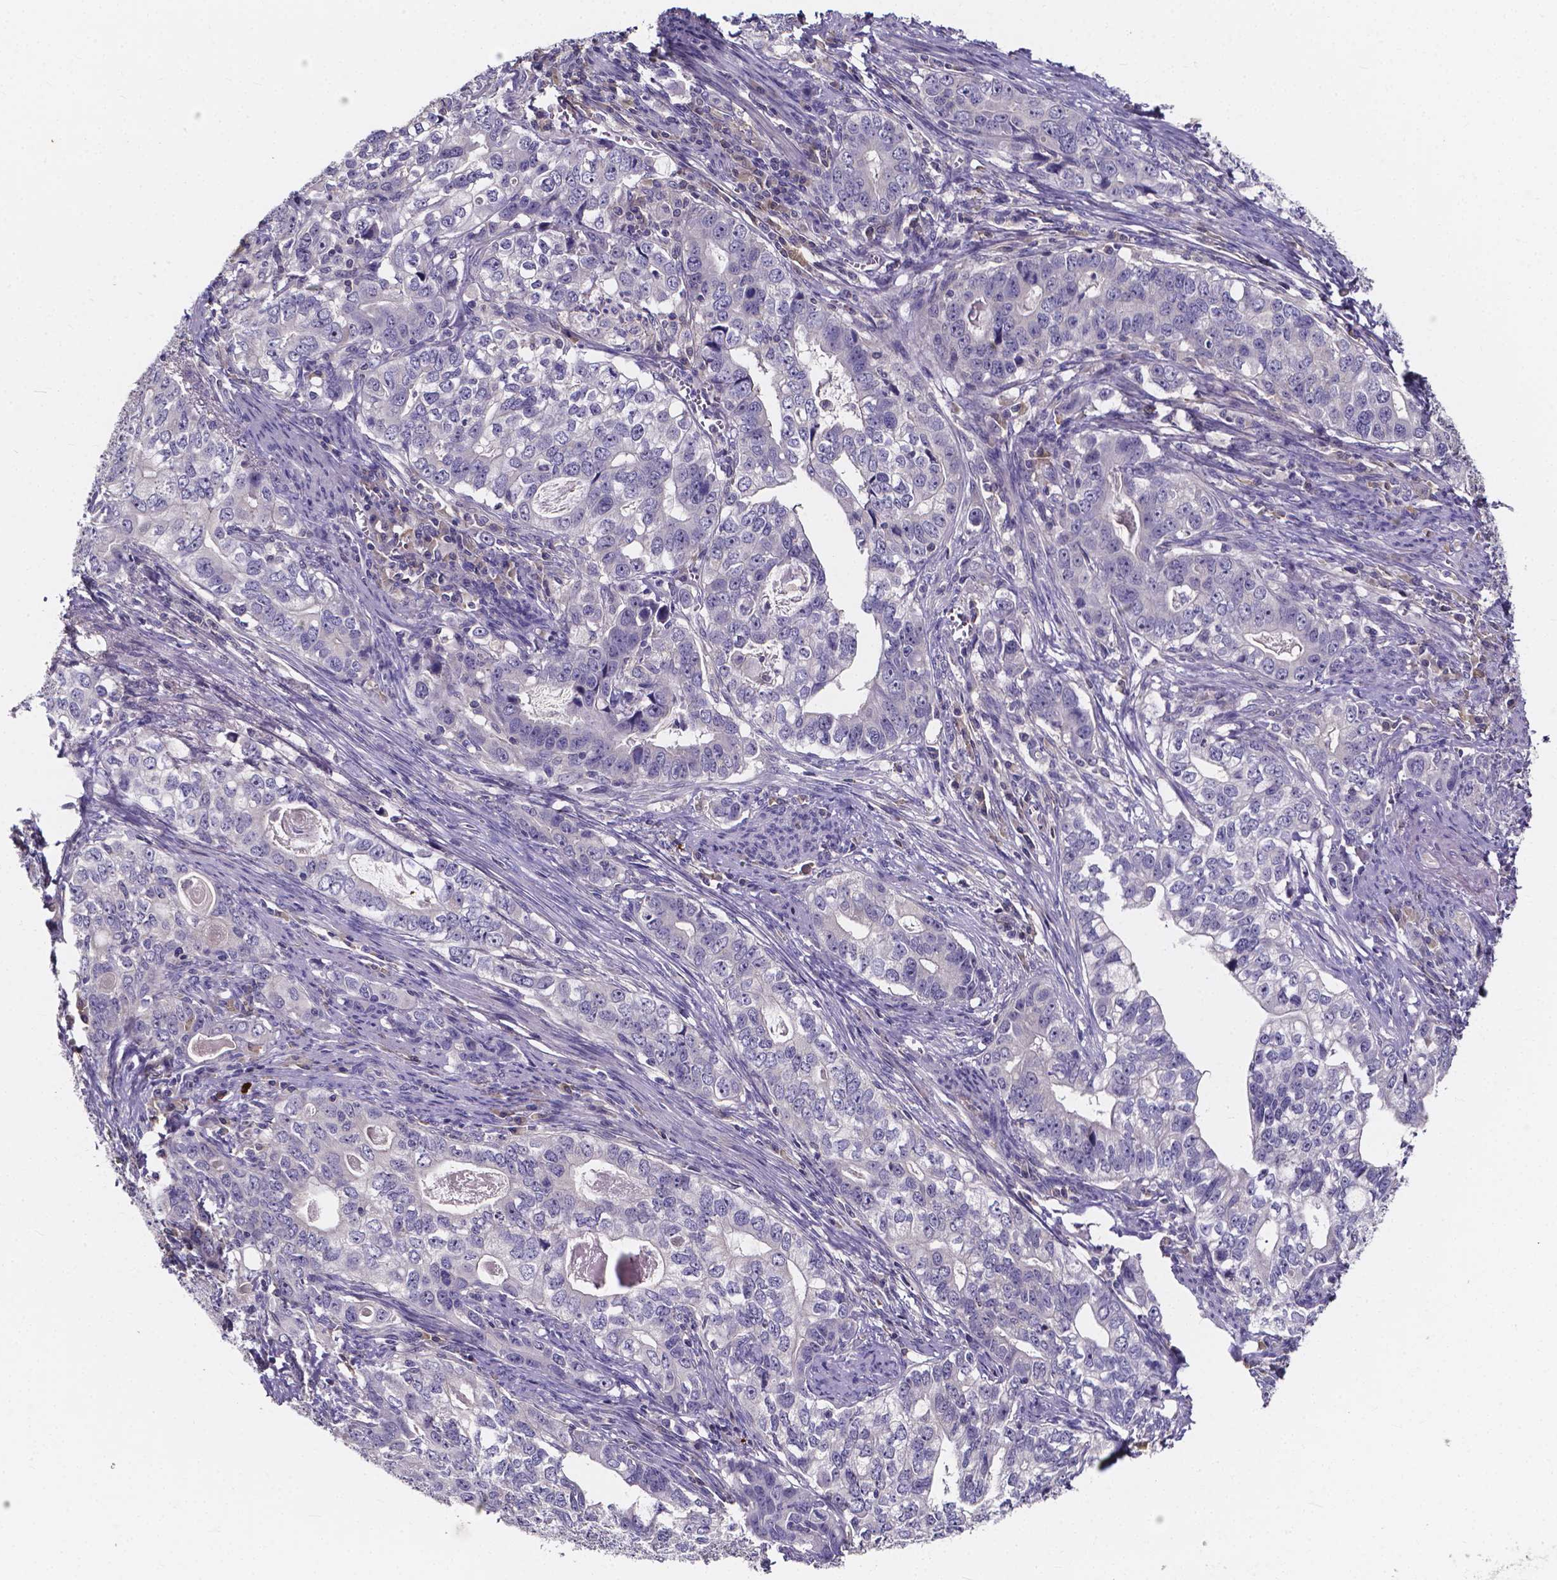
{"staining": {"intensity": "negative", "quantity": "none", "location": "none"}, "tissue": "stomach cancer", "cell_type": "Tumor cells", "image_type": "cancer", "snomed": [{"axis": "morphology", "description": "Adenocarcinoma, NOS"}, {"axis": "topography", "description": "Stomach, lower"}], "caption": "Stomach adenocarcinoma was stained to show a protein in brown. There is no significant positivity in tumor cells.", "gene": "SPOCD1", "patient": {"sex": "female", "age": 72}}